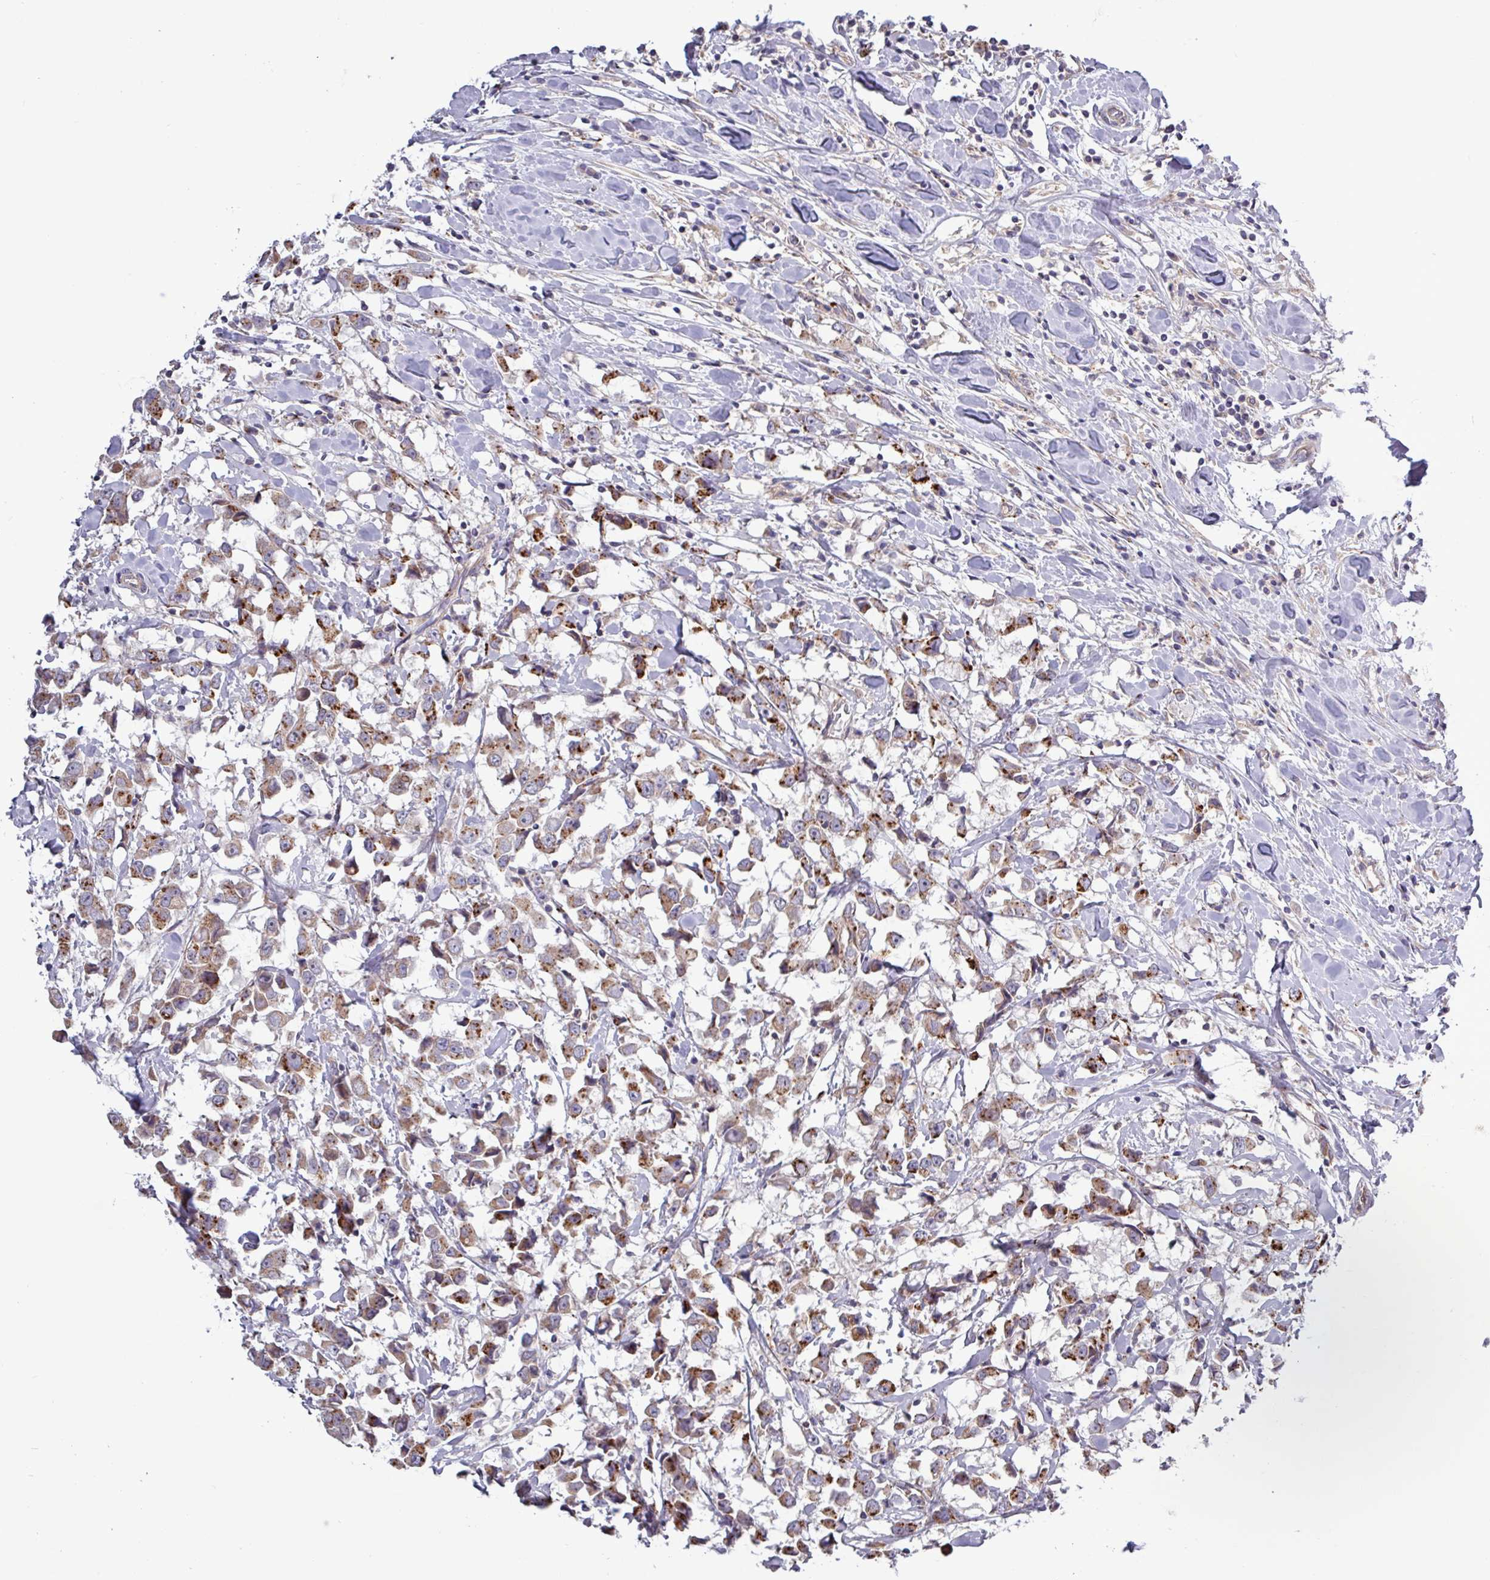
{"staining": {"intensity": "moderate", "quantity": "25%-75%", "location": "cytoplasmic/membranous"}, "tissue": "breast cancer", "cell_type": "Tumor cells", "image_type": "cancer", "snomed": [{"axis": "morphology", "description": "Duct carcinoma"}, {"axis": "topography", "description": "Breast"}], "caption": "A brown stain shows moderate cytoplasmic/membranous expression of a protein in breast cancer (intraductal carcinoma) tumor cells.", "gene": "PLIN2", "patient": {"sex": "female", "age": 61}}